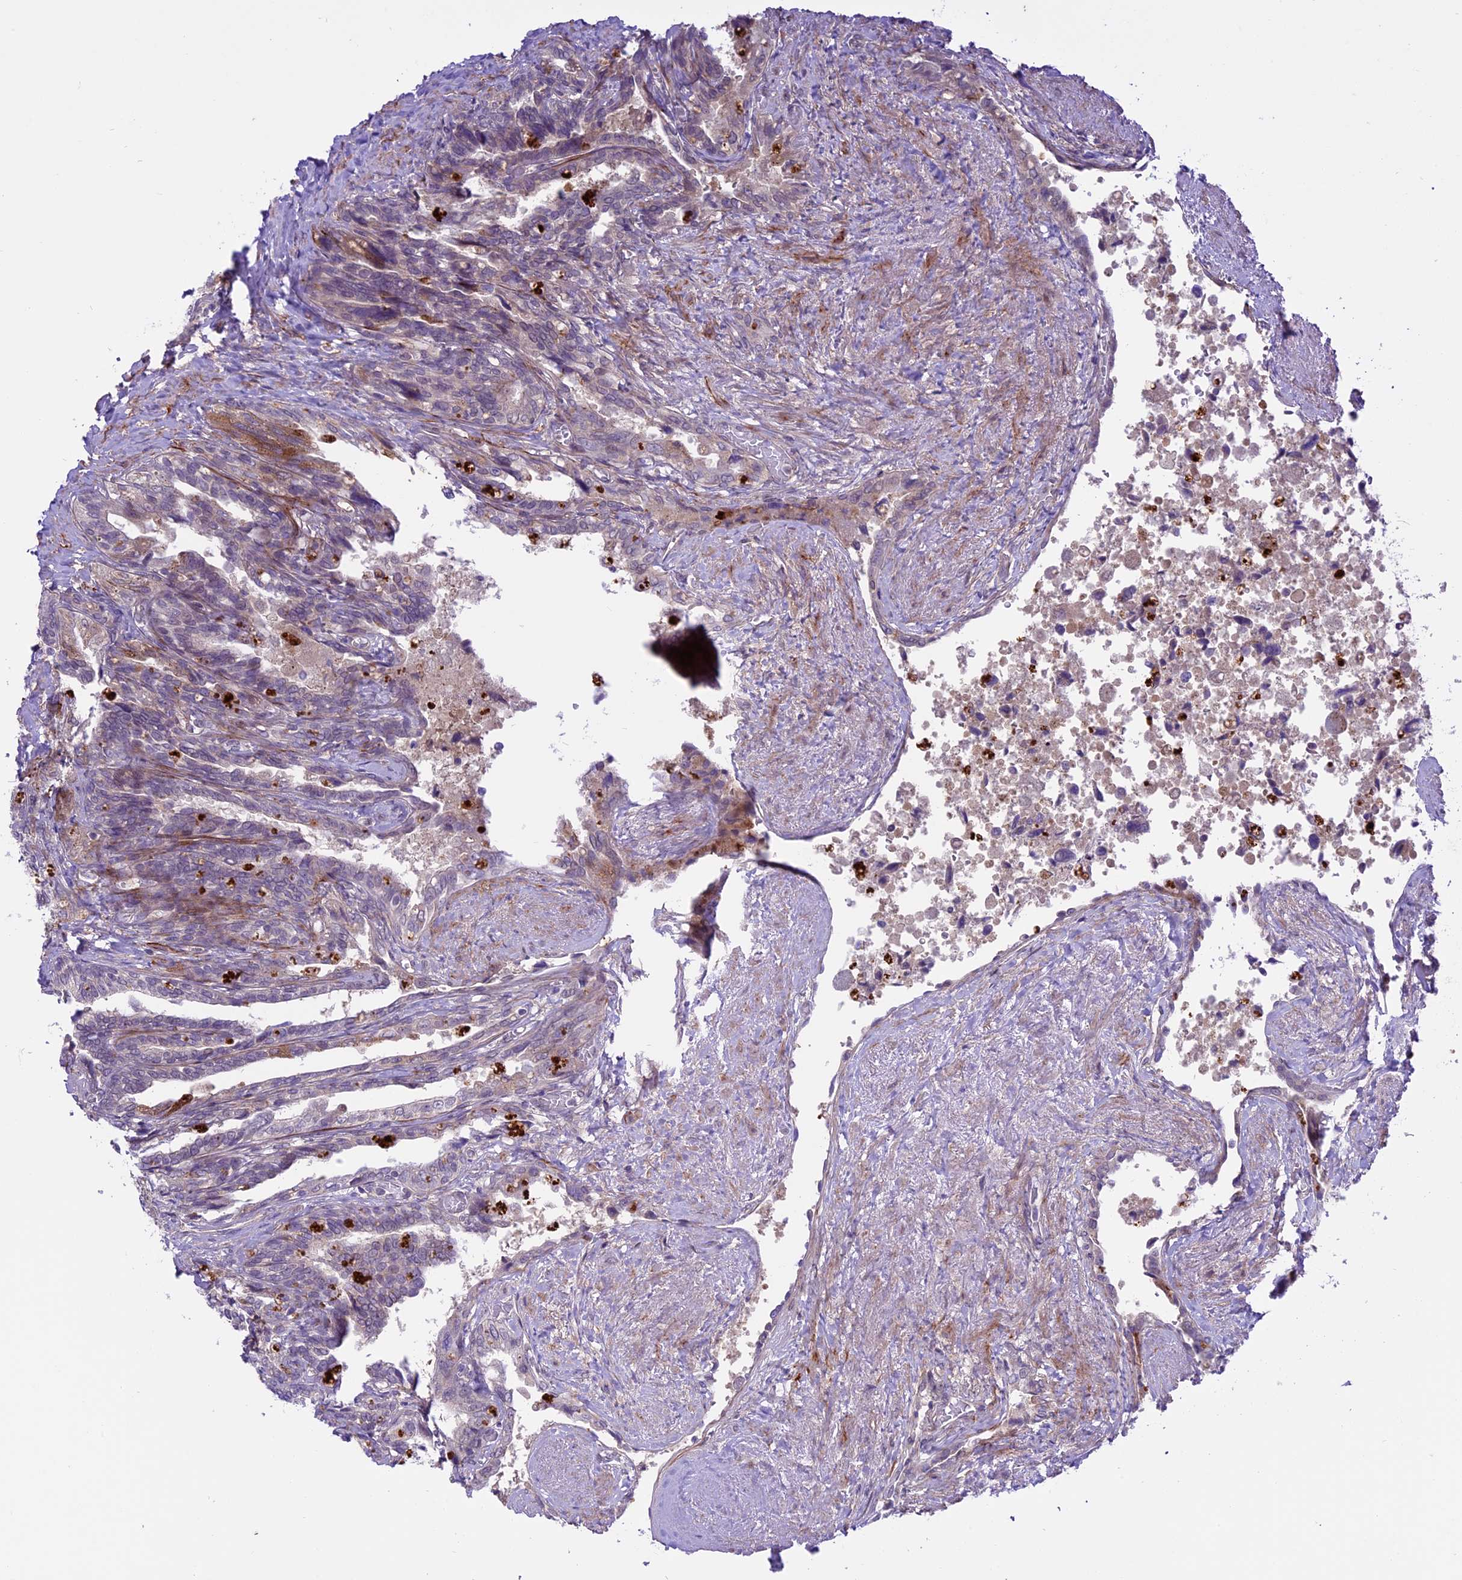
{"staining": {"intensity": "weak", "quantity": "25%-75%", "location": "nuclear"}, "tissue": "seminal vesicle", "cell_type": "Glandular cells", "image_type": "normal", "snomed": [{"axis": "morphology", "description": "Normal tissue, NOS"}, {"axis": "topography", "description": "Seminal veicle"}, {"axis": "topography", "description": "Peripheral nerve tissue"}], "caption": "Protein staining of normal seminal vesicle demonstrates weak nuclear expression in approximately 25%-75% of glandular cells. The protein of interest is stained brown, and the nuclei are stained in blue (DAB (3,3'-diaminobenzidine) IHC with brightfield microscopy, high magnification).", "gene": "SPRED1", "patient": {"sex": "male", "age": 60}}